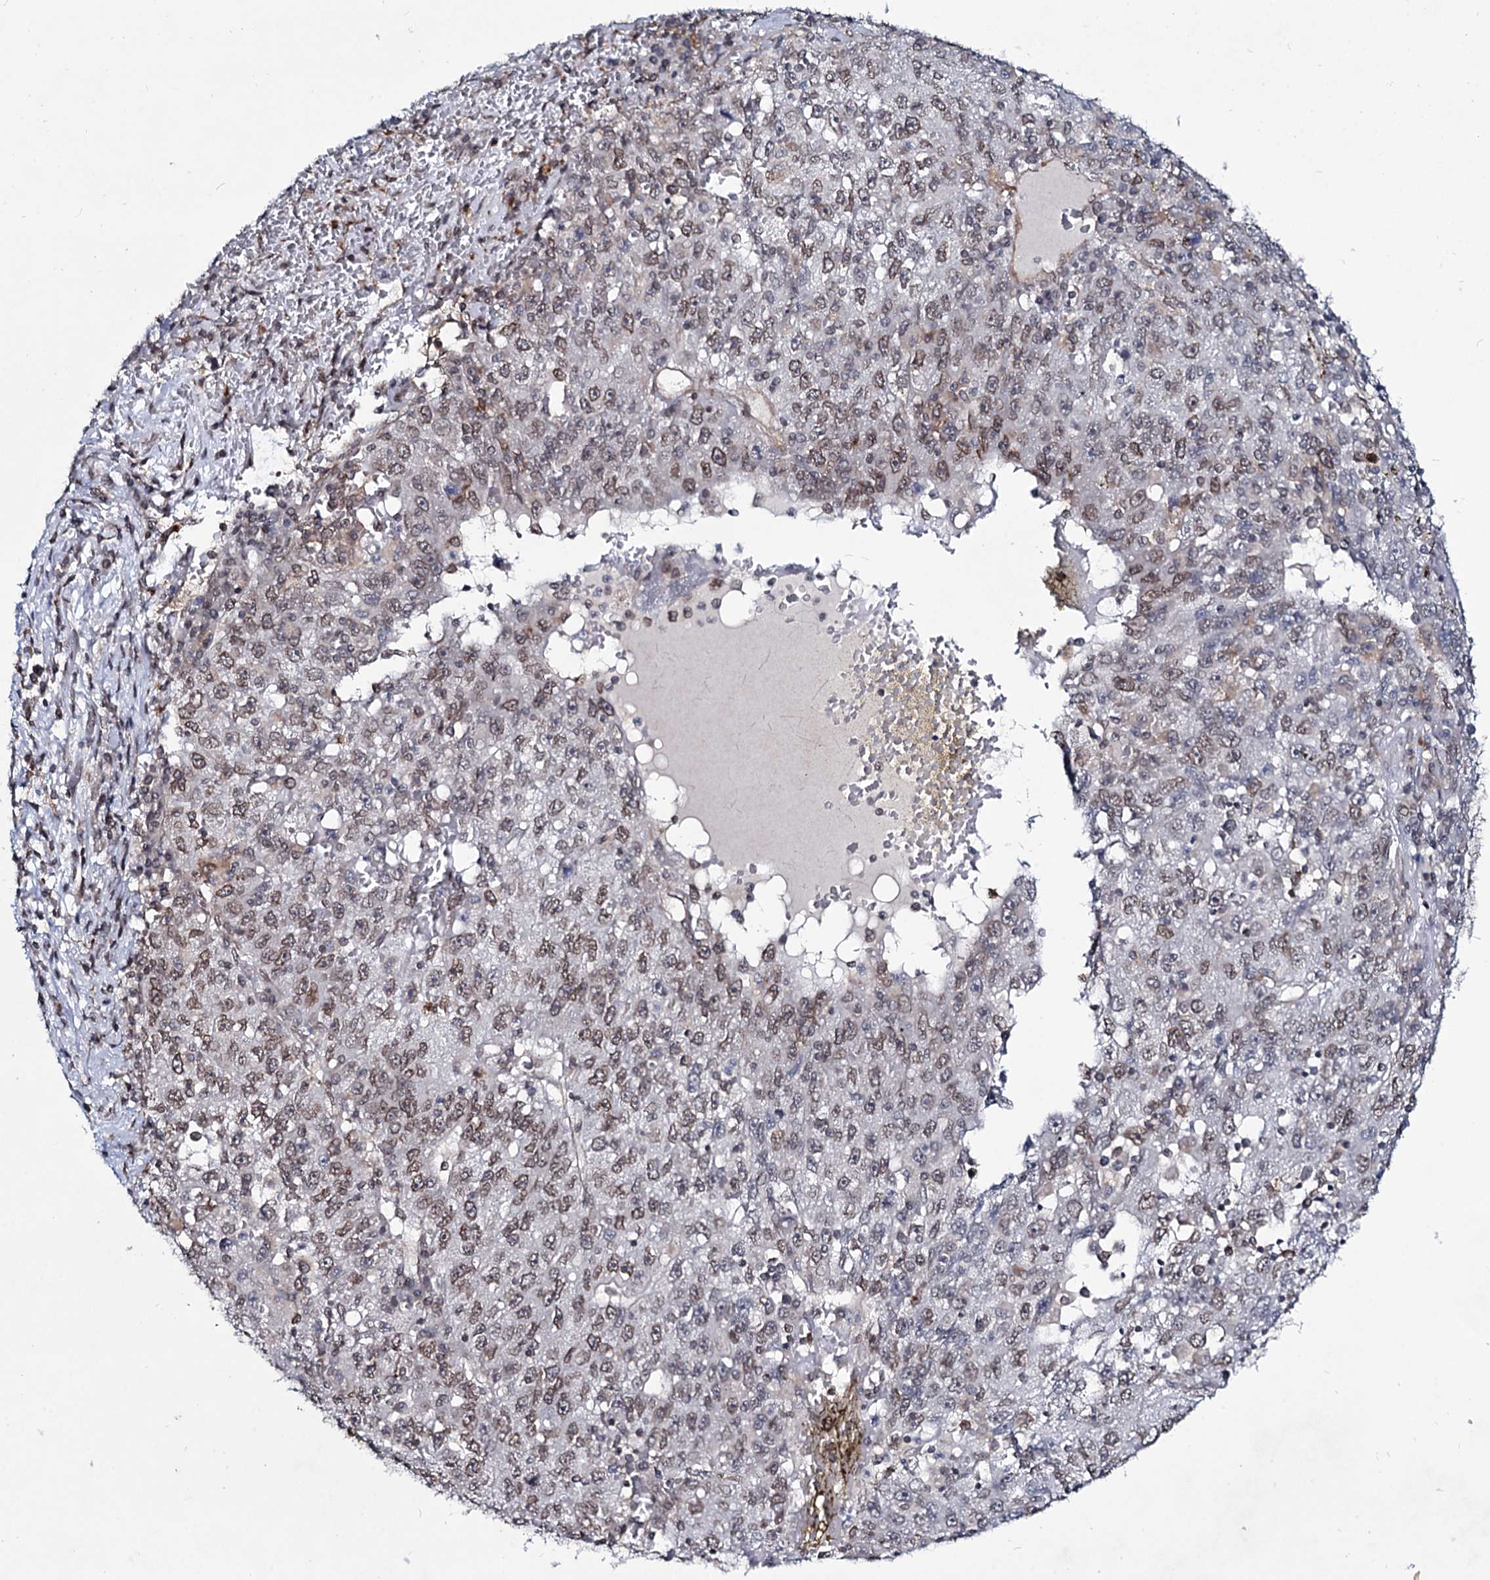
{"staining": {"intensity": "moderate", "quantity": "25%-75%", "location": "cytoplasmic/membranous,nuclear"}, "tissue": "liver cancer", "cell_type": "Tumor cells", "image_type": "cancer", "snomed": [{"axis": "morphology", "description": "Carcinoma, Hepatocellular, NOS"}, {"axis": "topography", "description": "Liver"}], "caption": "The micrograph reveals immunohistochemical staining of liver cancer. There is moderate cytoplasmic/membranous and nuclear staining is seen in about 25%-75% of tumor cells.", "gene": "RNF6", "patient": {"sex": "male", "age": 49}}